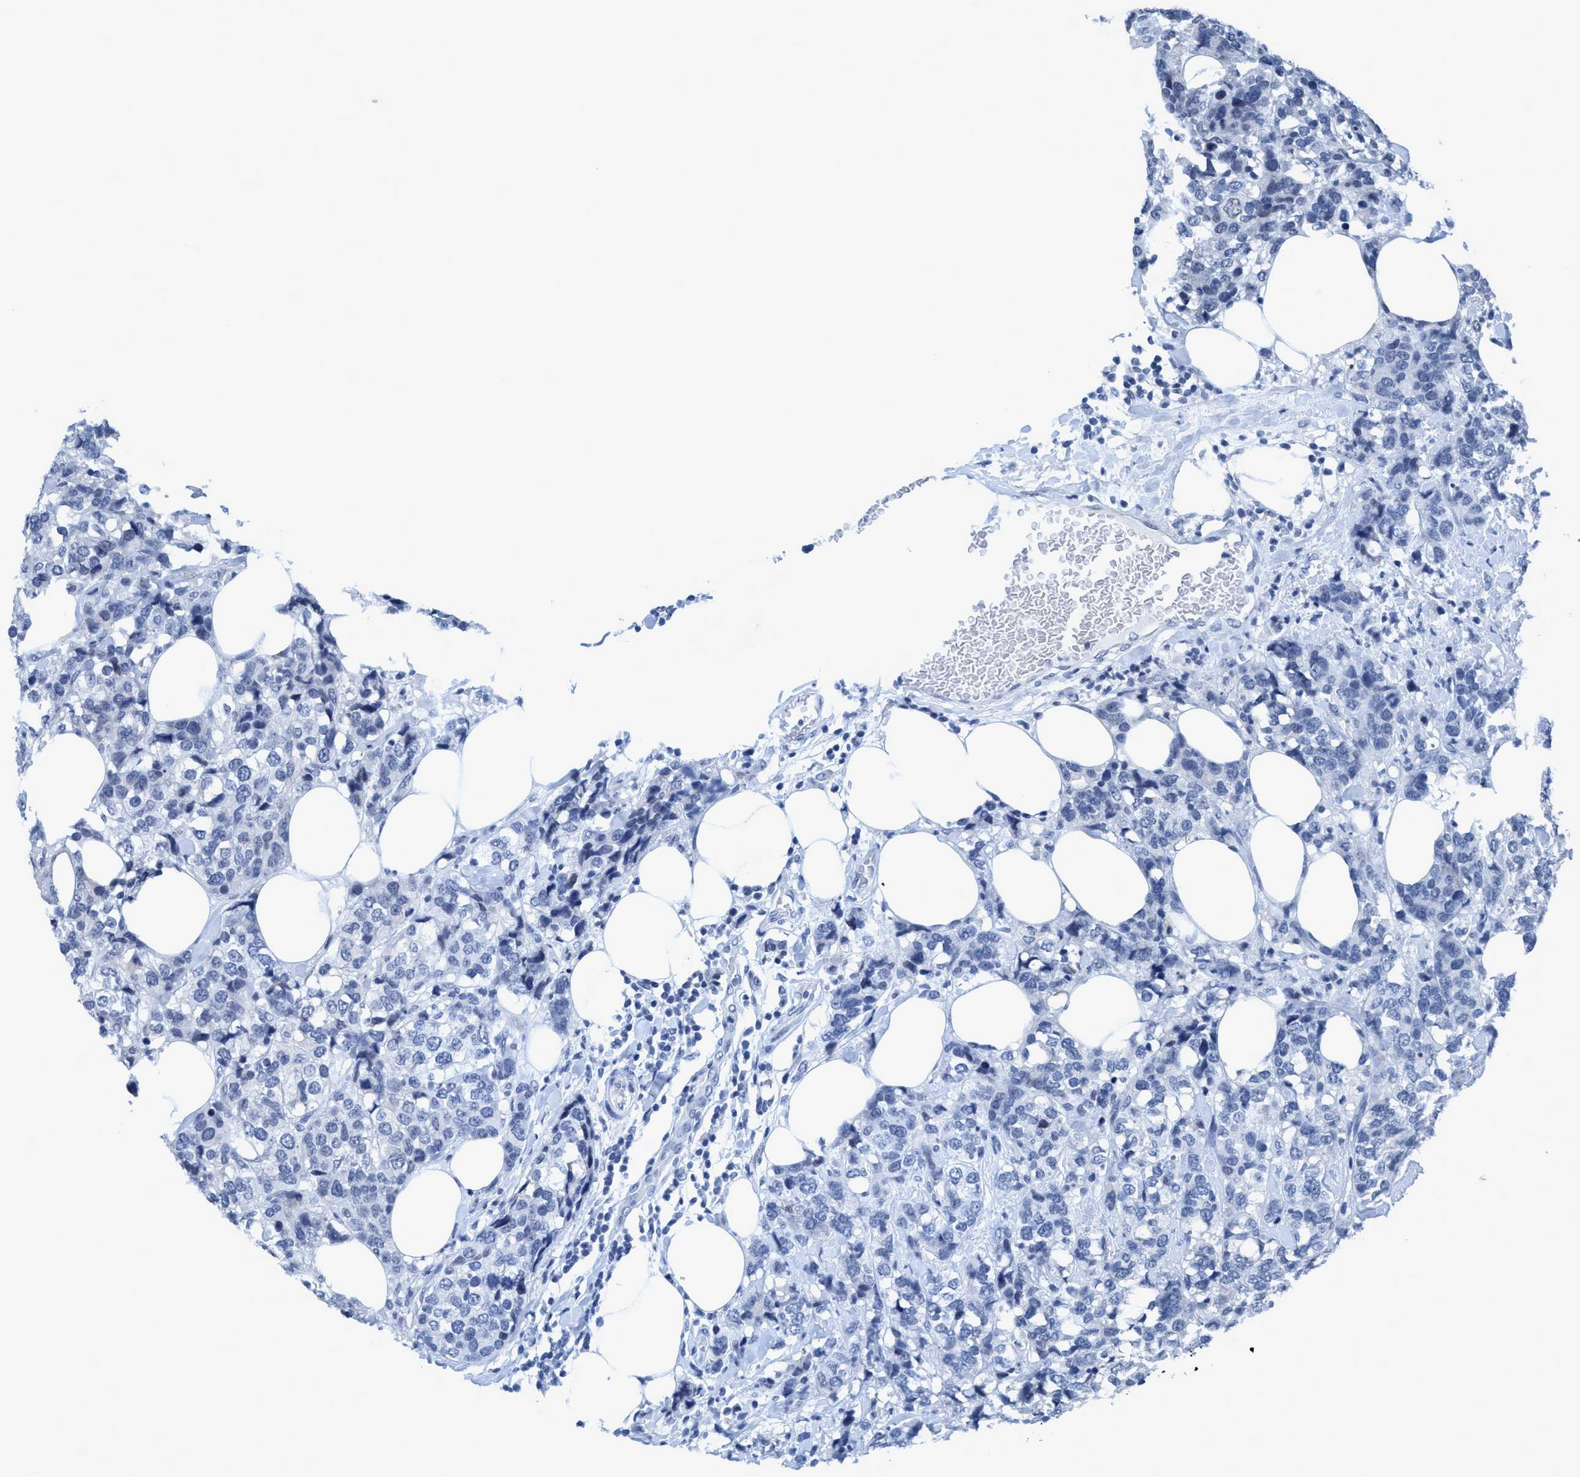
{"staining": {"intensity": "negative", "quantity": "none", "location": "none"}, "tissue": "breast cancer", "cell_type": "Tumor cells", "image_type": "cancer", "snomed": [{"axis": "morphology", "description": "Lobular carcinoma"}, {"axis": "topography", "description": "Breast"}], "caption": "Immunohistochemistry of lobular carcinoma (breast) exhibits no positivity in tumor cells.", "gene": "DNAI1", "patient": {"sex": "female", "age": 59}}